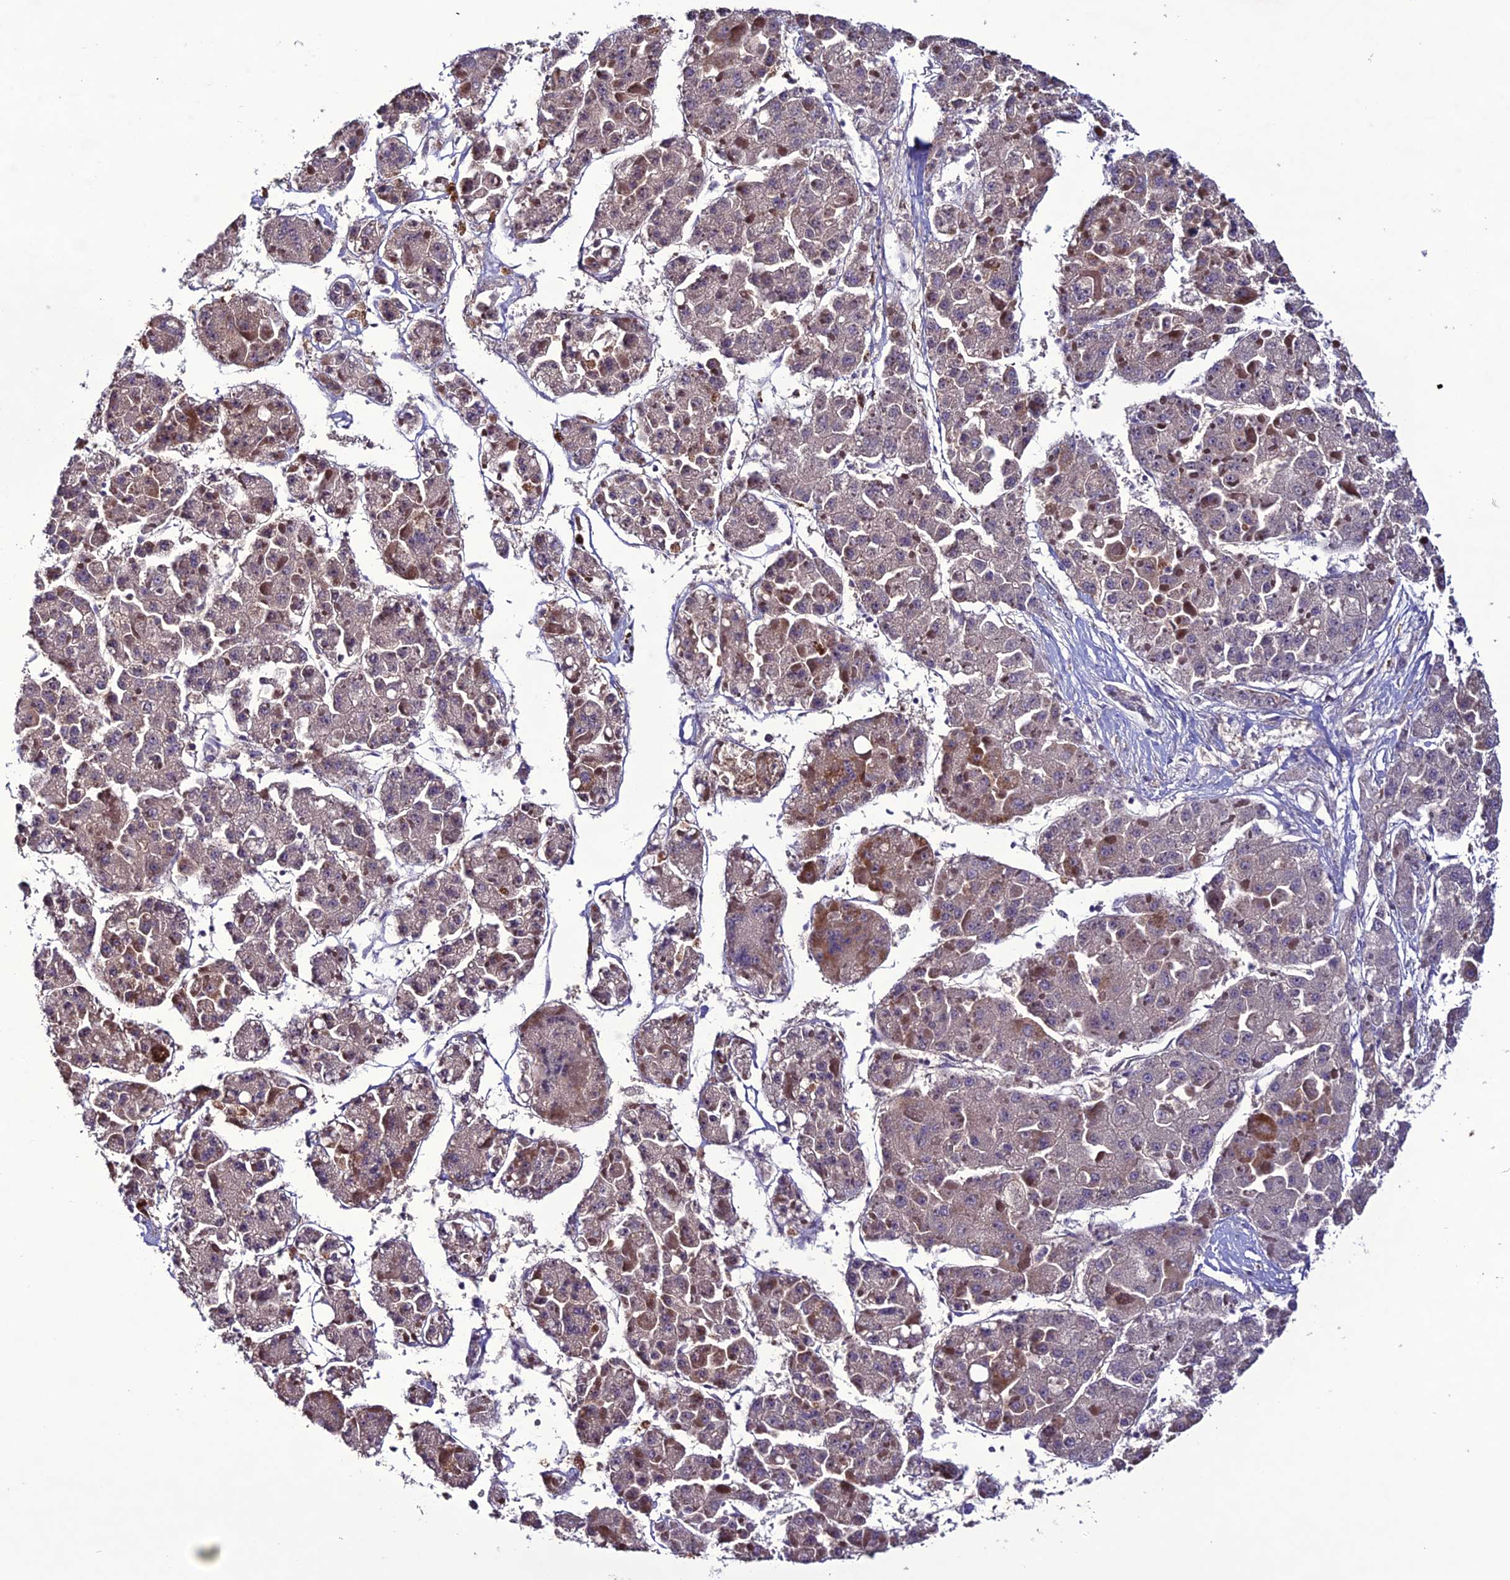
{"staining": {"intensity": "weak", "quantity": "25%-75%", "location": "cytoplasmic/membranous"}, "tissue": "liver cancer", "cell_type": "Tumor cells", "image_type": "cancer", "snomed": [{"axis": "morphology", "description": "Carcinoma, Hepatocellular, NOS"}, {"axis": "topography", "description": "Liver"}], "caption": "Immunohistochemistry (IHC) photomicrograph of human liver cancer (hepatocellular carcinoma) stained for a protein (brown), which demonstrates low levels of weak cytoplasmic/membranous staining in about 25%-75% of tumor cells.", "gene": "C2orf76", "patient": {"sex": "female", "age": 73}}